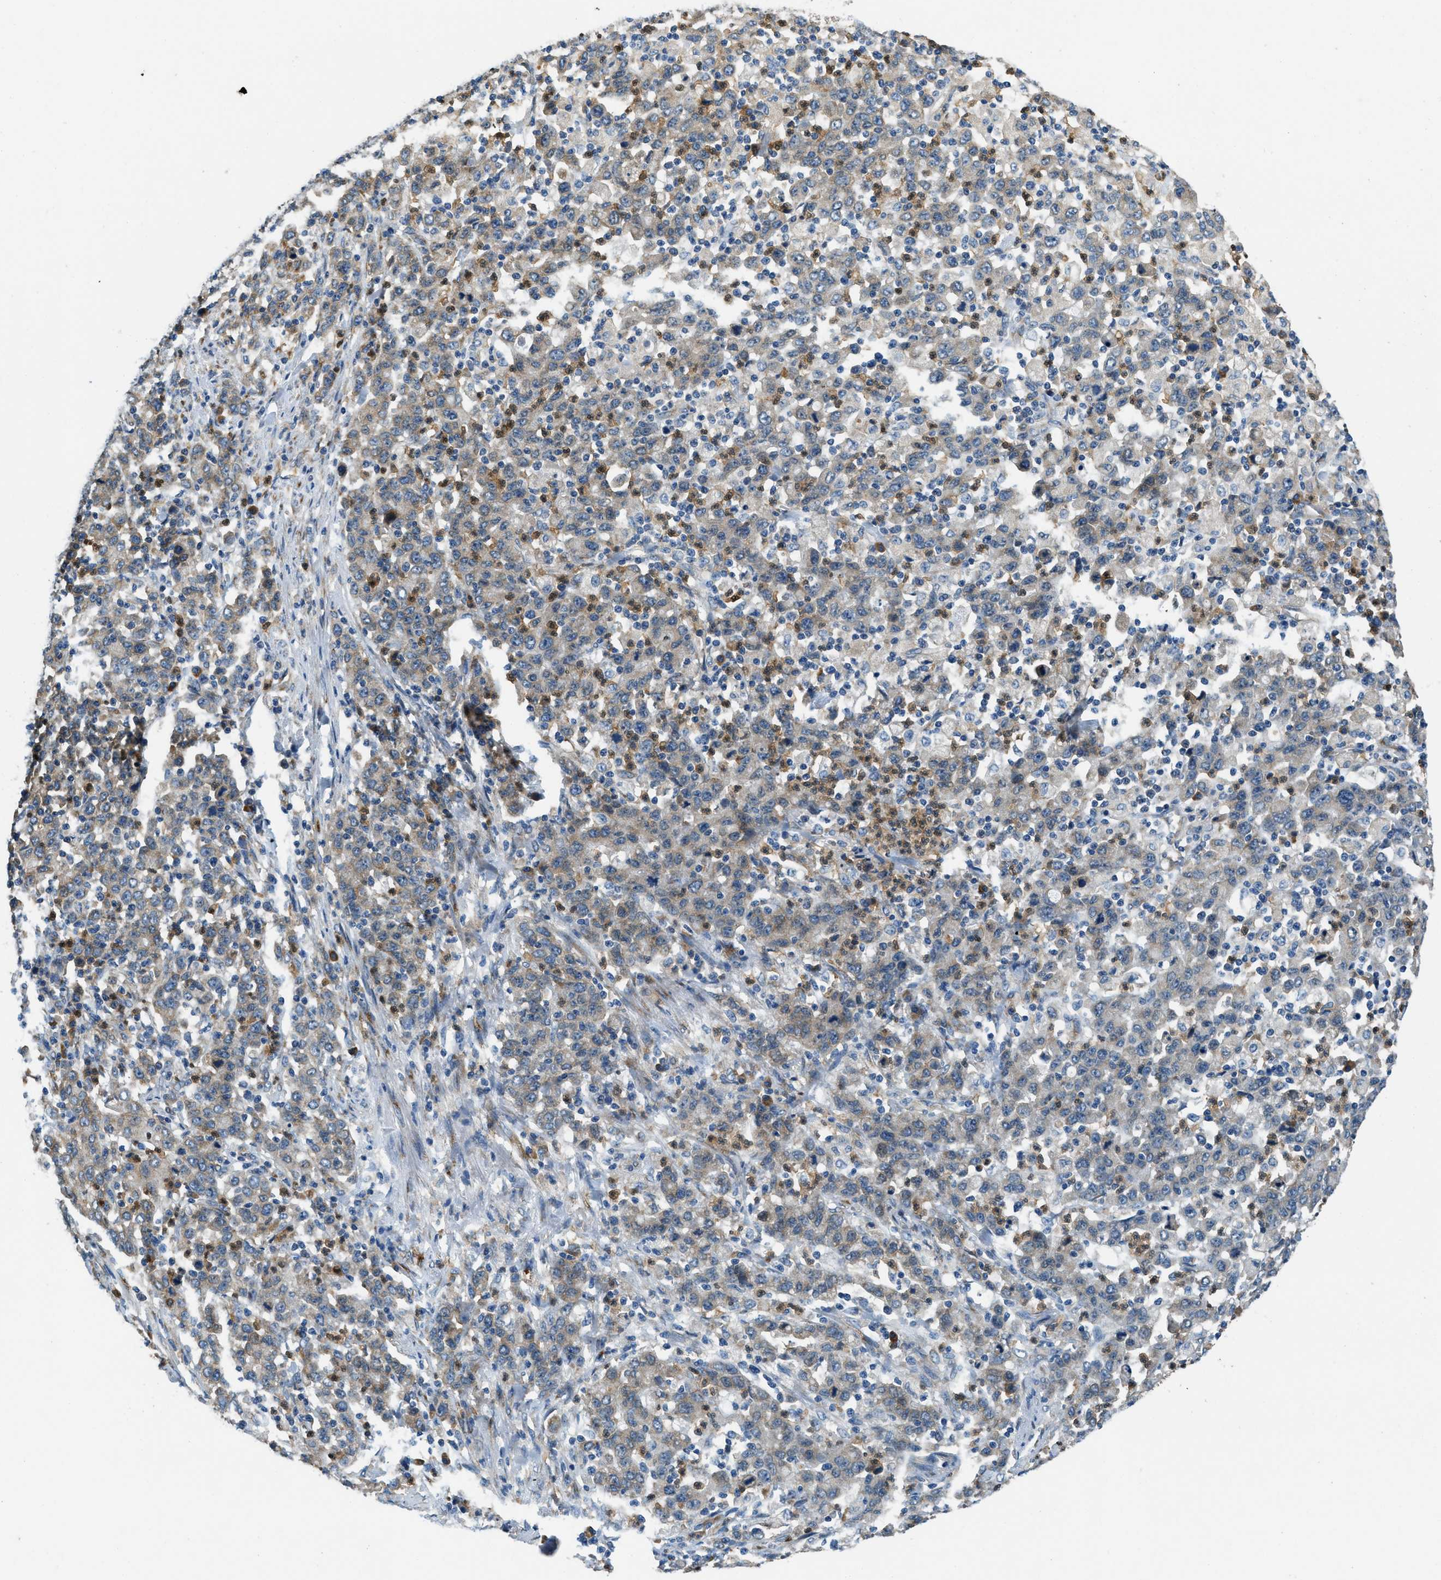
{"staining": {"intensity": "weak", "quantity": "25%-75%", "location": "cytoplasmic/membranous"}, "tissue": "stomach cancer", "cell_type": "Tumor cells", "image_type": "cancer", "snomed": [{"axis": "morphology", "description": "Adenocarcinoma, NOS"}, {"axis": "topography", "description": "Stomach, upper"}], "caption": "Tumor cells exhibit weak cytoplasmic/membranous positivity in approximately 25%-75% of cells in adenocarcinoma (stomach). (DAB (3,3'-diaminobenzidine) IHC with brightfield microscopy, high magnification).", "gene": "GIMAP8", "patient": {"sex": "male", "age": 69}}